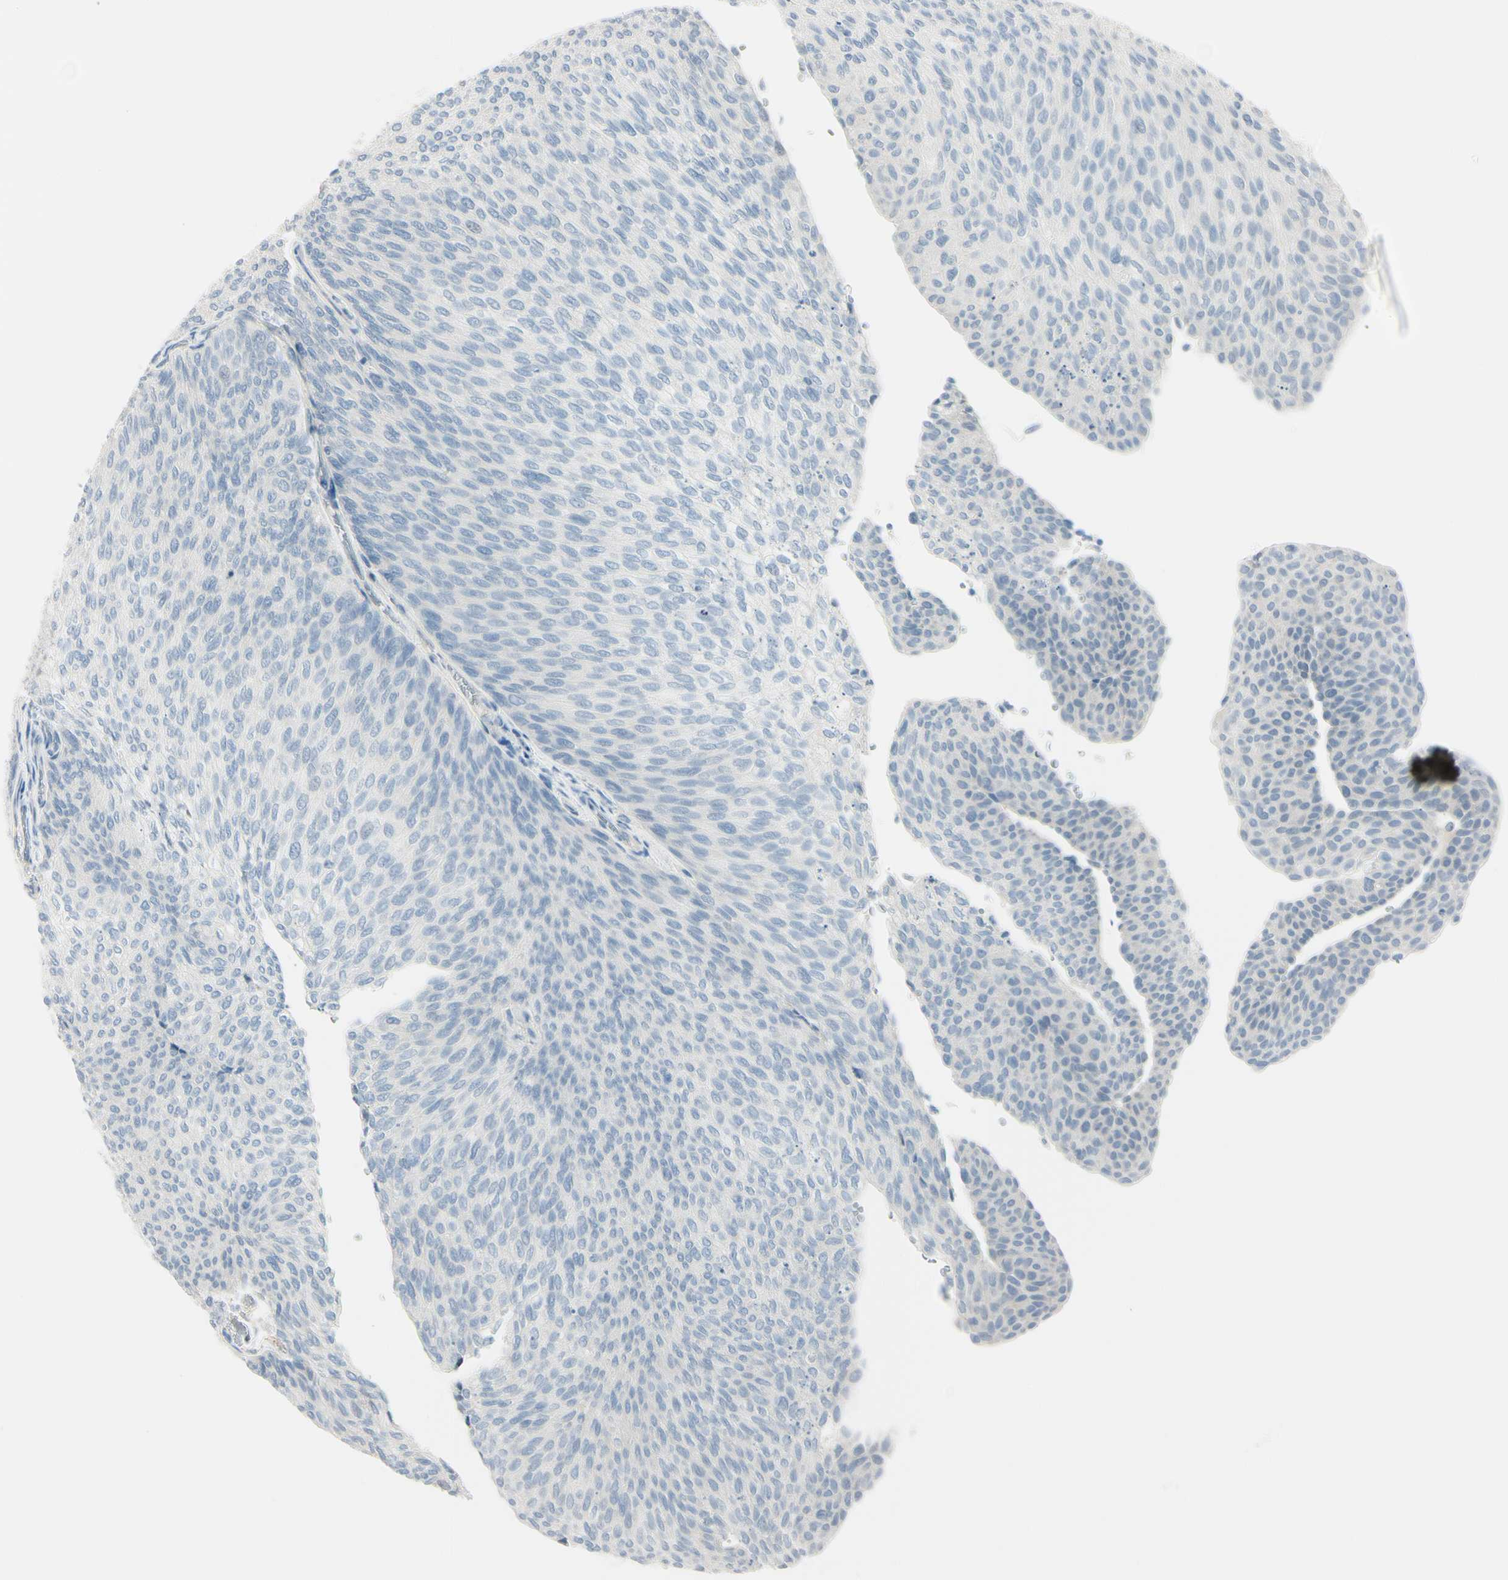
{"staining": {"intensity": "negative", "quantity": "none", "location": "none"}, "tissue": "urothelial cancer", "cell_type": "Tumor cells", "image_type": "cancer", "snomed": [{"axis": "morphology", "description": "Urothelial carcinoma, Low grade"}, {"axis": "topography", "description": "Urinary bladder"}], "caption": "Immunohistochemistry (IHC) histopathology image of urothelial cancer stained for a protein (brown), which reveals no positivity in tumor cells.", "gene": "ASB9", "patient": {"sex": "female", "age": 79}}